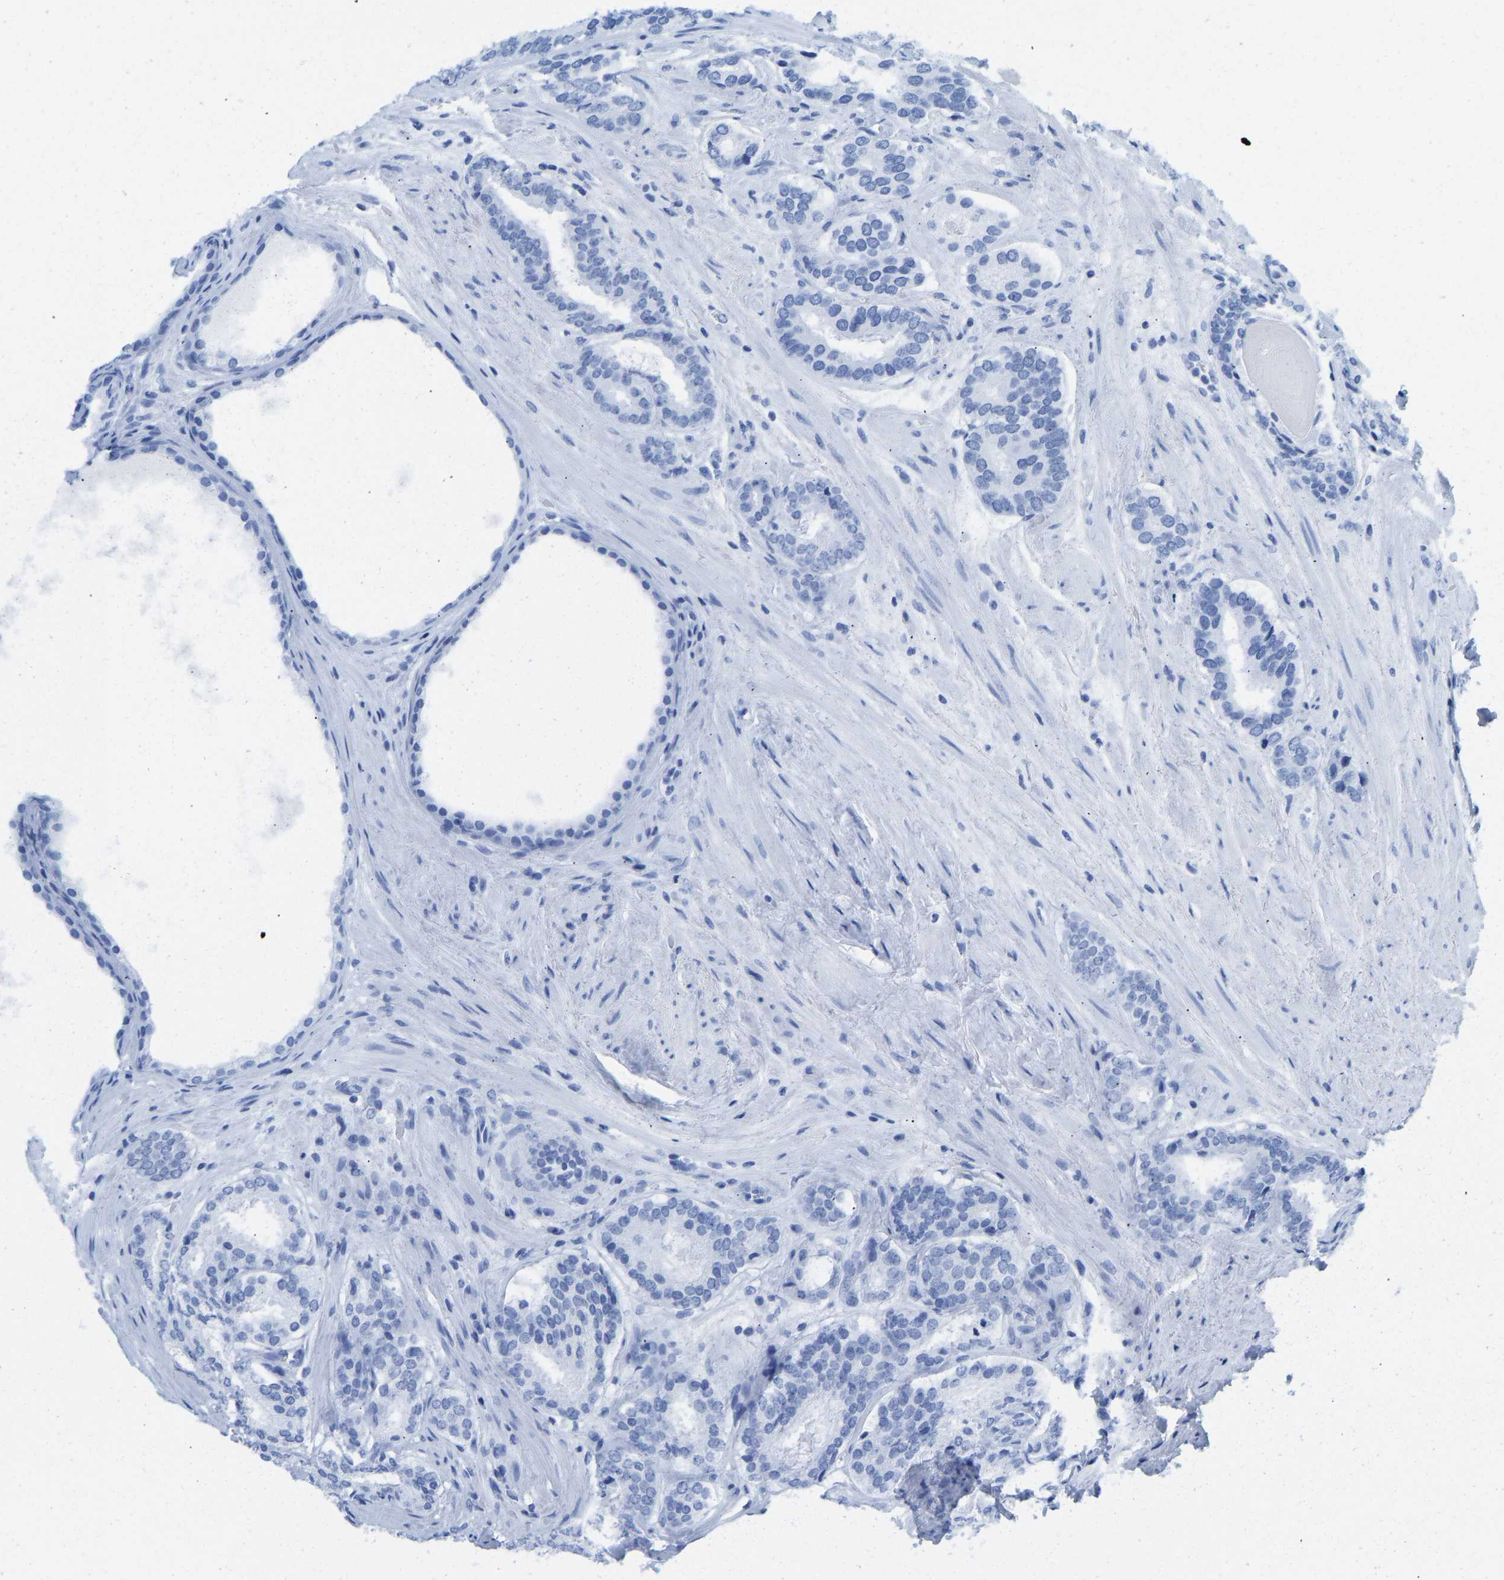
{"staining": {"intensity": "negative", "quantity": "none", "location": "none"}, "tissue": "prostate cancer", "cell_type": "Tumor cells", "image_type": "cancer", "snomed": [{"axis": "morphology", "description": "Adenocarcinoma, Low grade"}, {"axis": "topography", "description": "Prostate"}], "caption": "An image of human prostate cancer is negative for staining in tumor cells.", "gene": "ELMO2", "patient": {"sex": "male", "age": 69}}